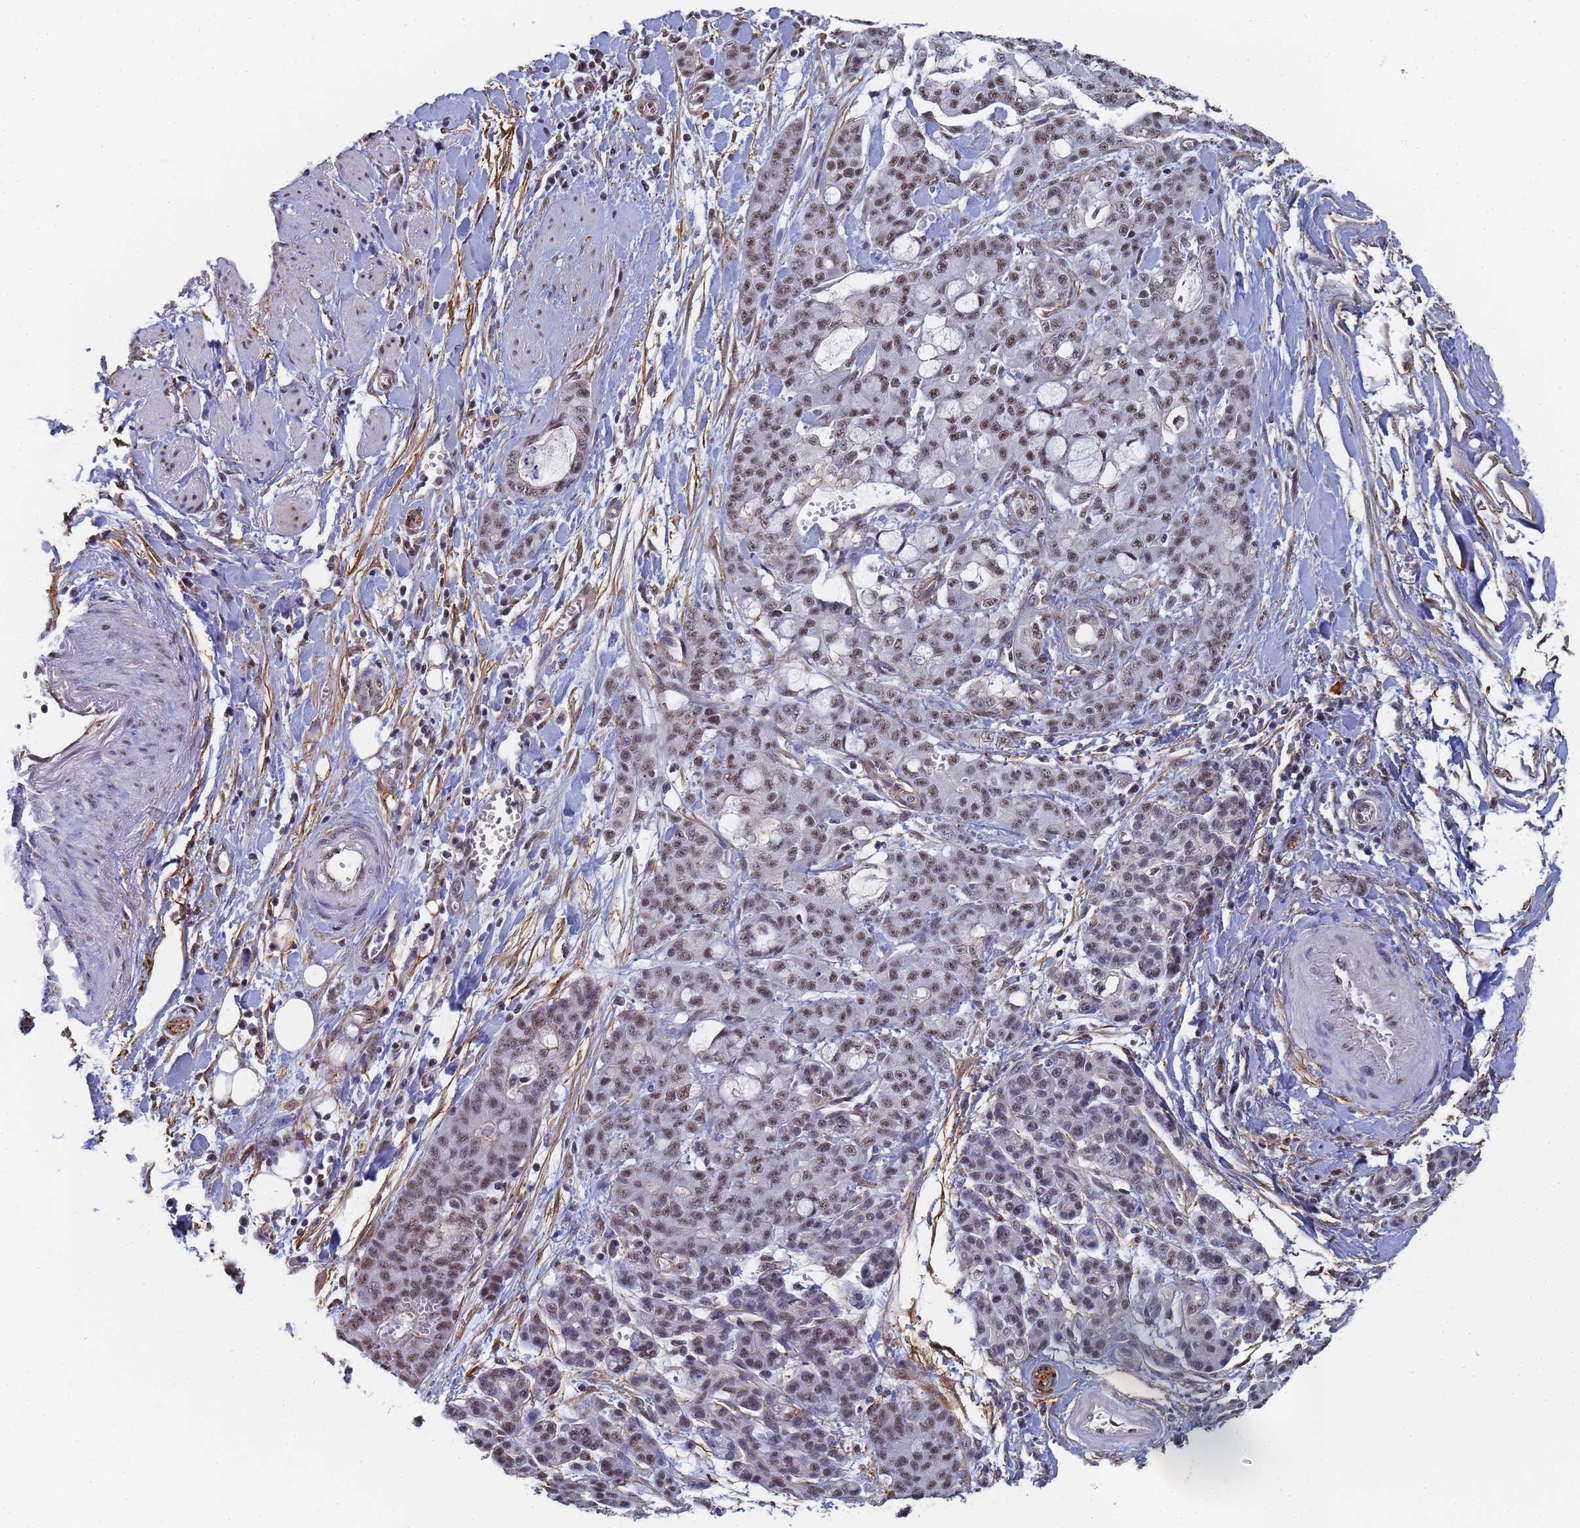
{"staining": {"intensity": "moderate", "quantity": ">75%", "location": "nuclear"}, "tissue": "pancreatic cancer", "cell_type": "Tumor cells", "image_type": "cancer", "snomed": [{"axis": "morphology", "description": "Adenocarcinoma, NOS"}, {"axis": "topography", "description": "Pancreas"}], "caption": "An immunohistochemistry photomicrograph of neoplastic tissue is shown. Protein staining in brown shows moderate nuclear positivity in pancreatic cancer (adenocarcinoma) within tumor cells. Nuclei are stained in blue.", "gene": "PRRT4", "patient": {"sex": "female", "age": 73}}